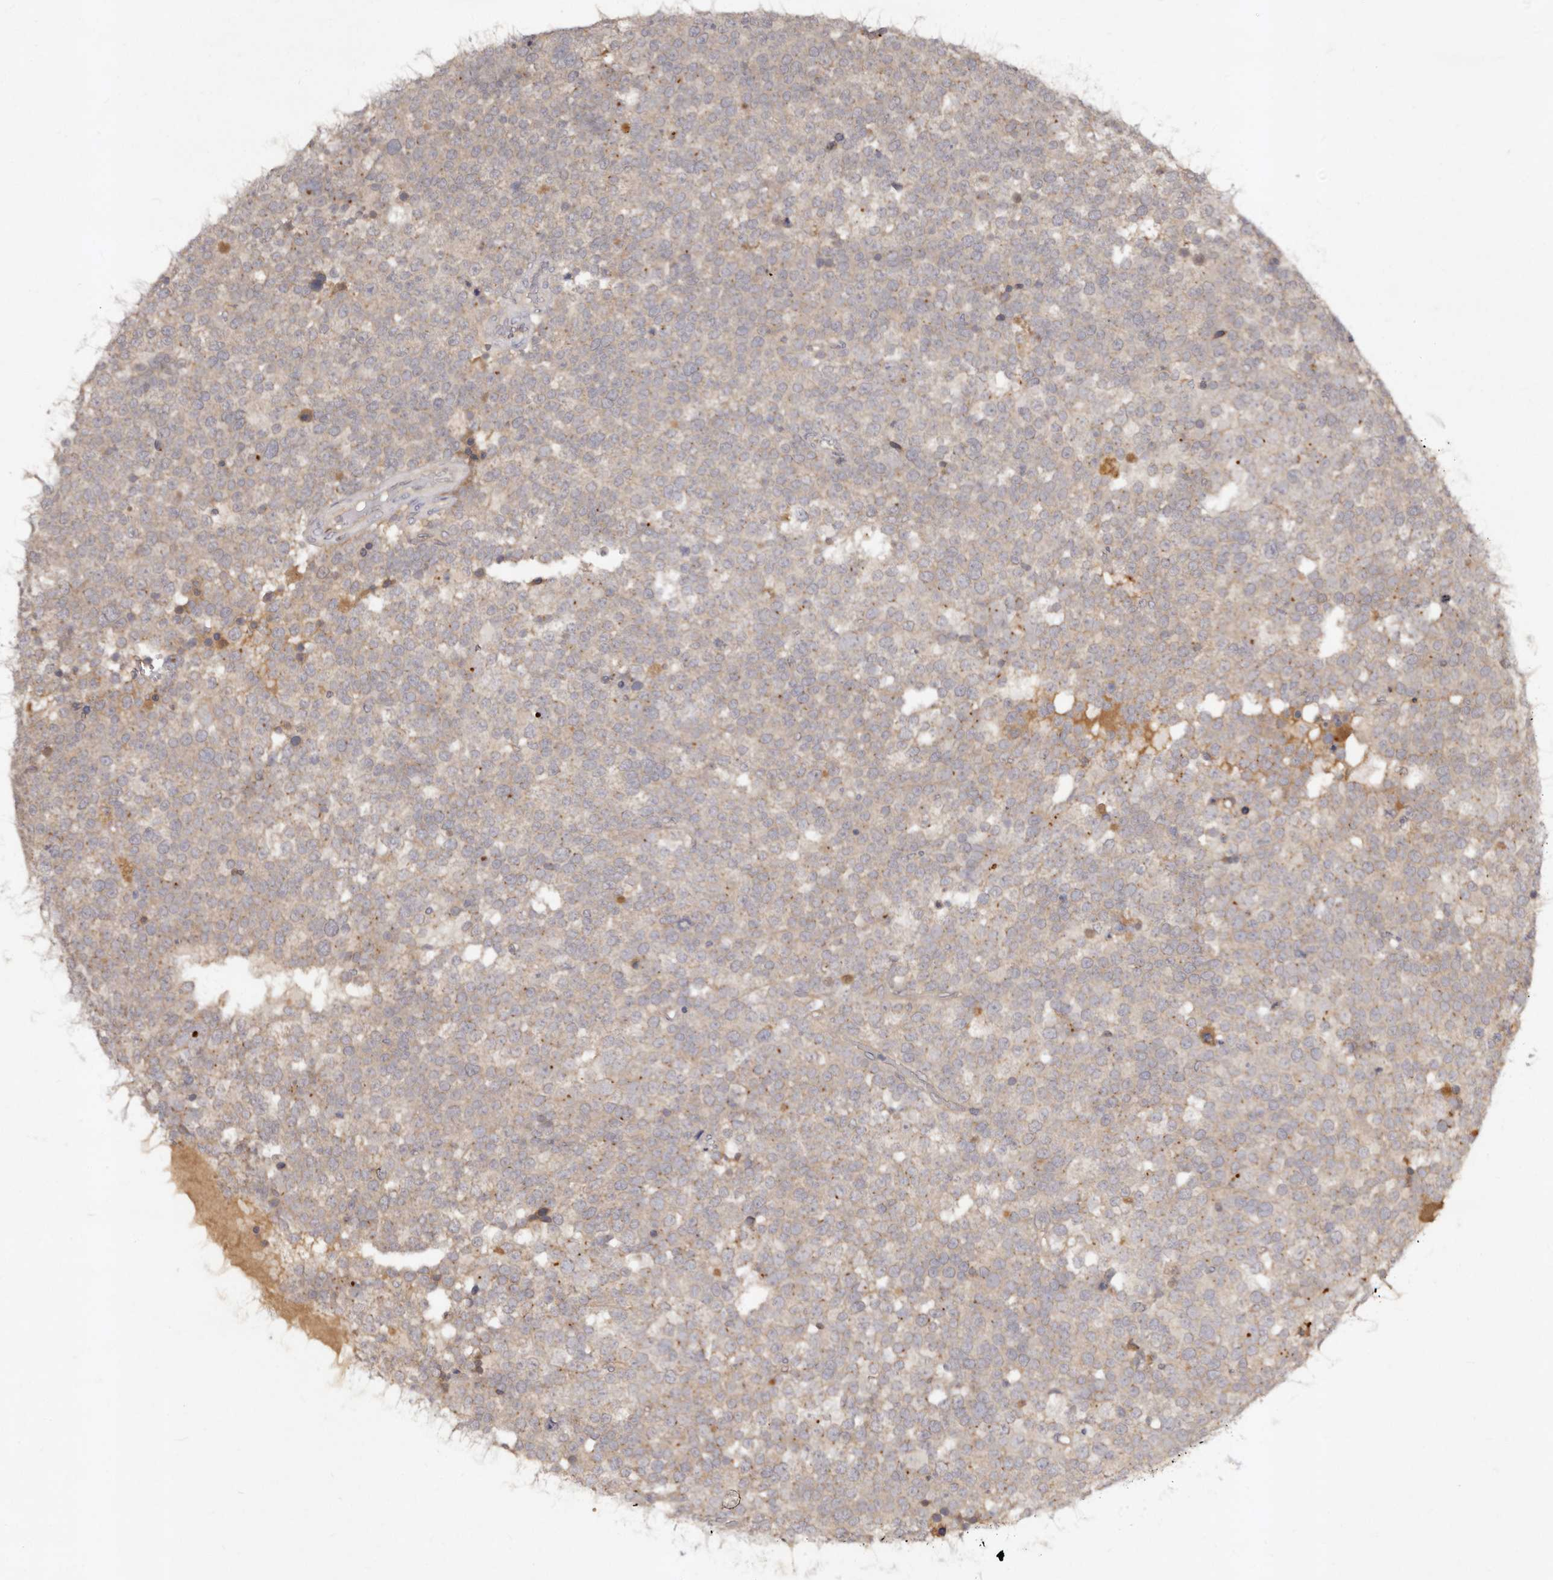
{"staining": {"intensity": "weak", "quantity": "<25%", "location": "cytoplasmic/membranous"}, "tissue": "testis cancer", "cell_type": "Tumor cells", "image_type": "cancer", "snomed": [{"axis": "morphology", "description": "Seminoma, NOS"}, {"axis": "topography", "description": "Testis"}], "caption": "An immunohistochemistry (IHC) image of testis cancer (seminoma) is shown. There is no staining in tumor cells of testis cancer (seminoma).", "gene": "LCORL", "patient": {"sex": "male", "age": 71}}